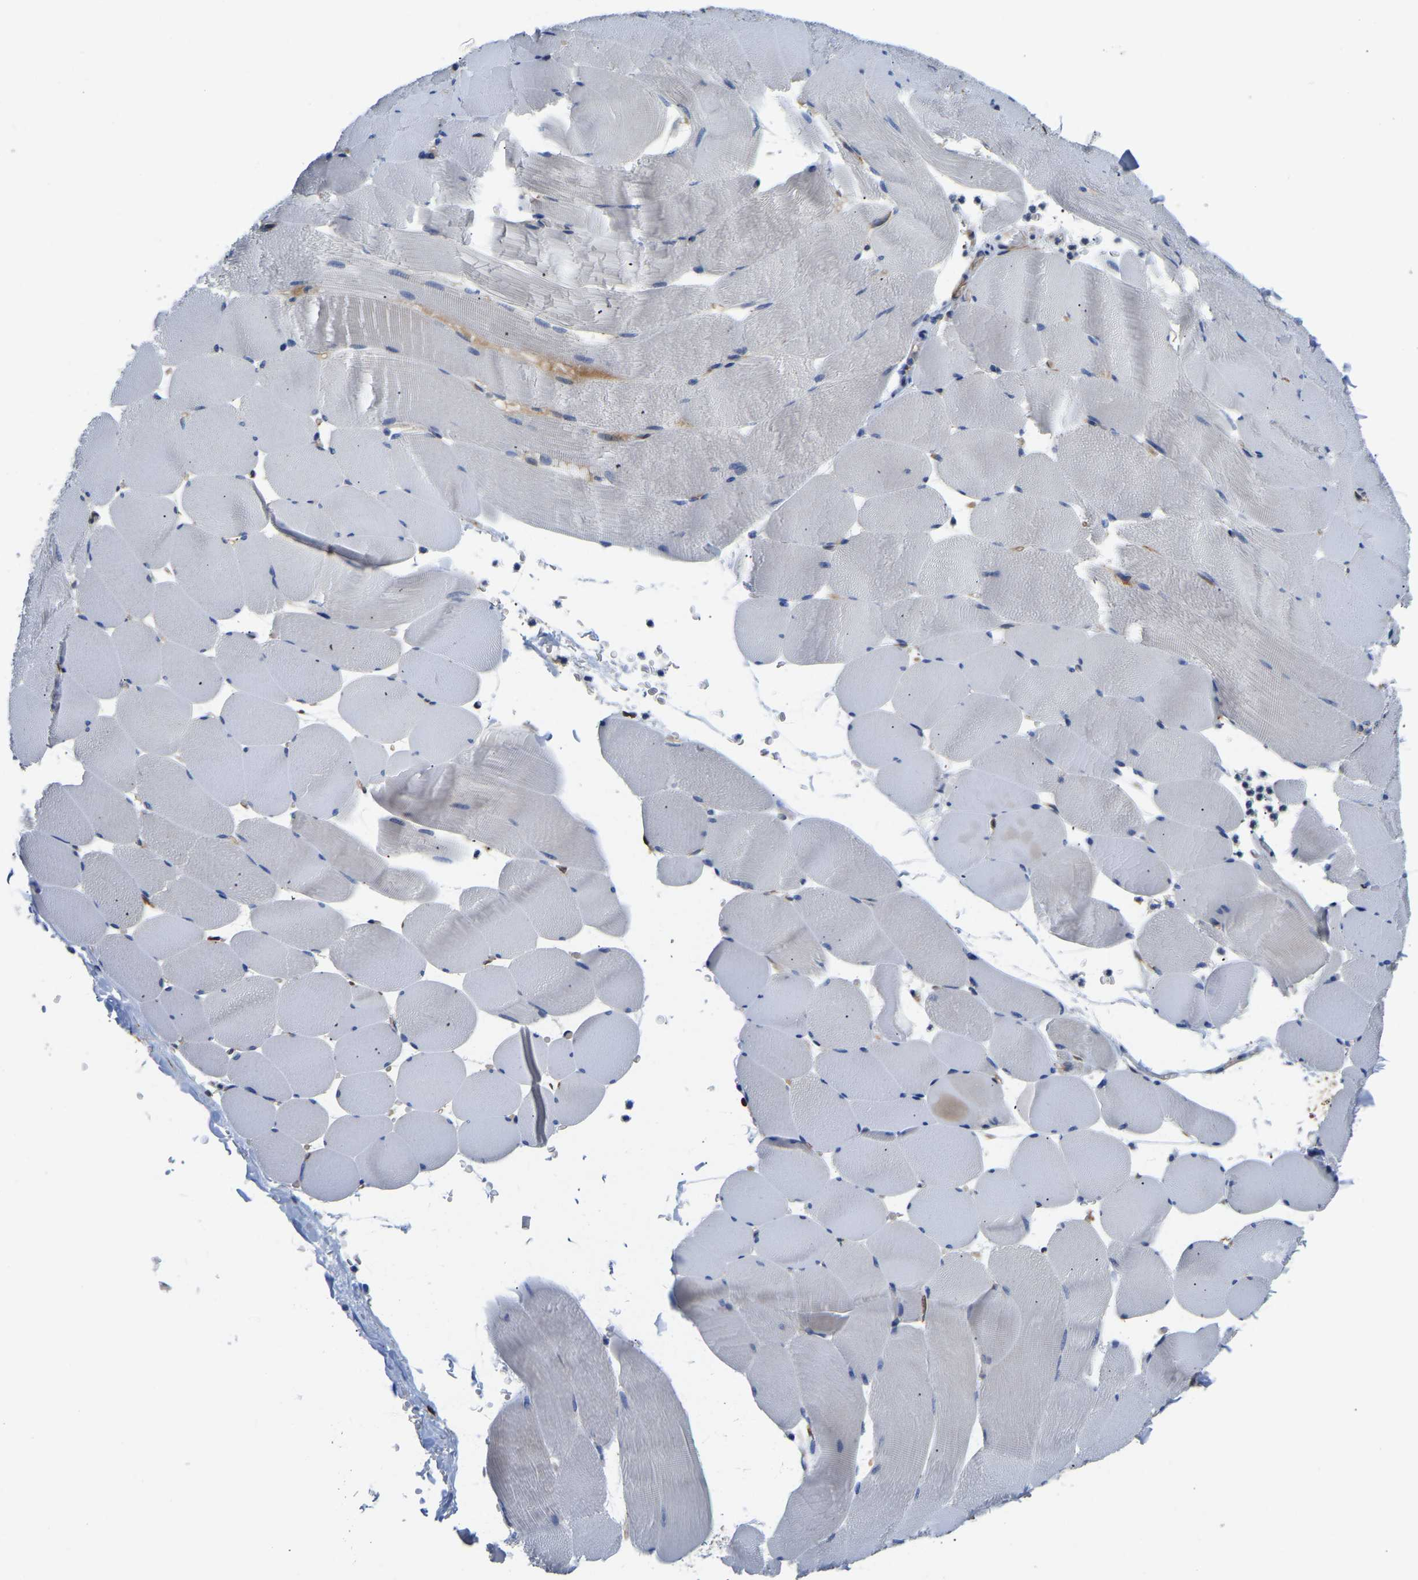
{"staining": {"intensity": "negative", "quantity": "none", "location": "none"}, "tissue": "skeletal muscle", "cell_type": "Myocytes", "image_type": "normal", "snomed": [{"axis": "morphology", "description": "Normal tissue, NOS"}, {"axis": "topography", "description": "Skeletal muscle"}], "caption": "An immunohistochemistry (IHC) histopathology image of benign skeletal muscle is shown. There is no staining in myocytes of skeletal muscle. The staining is performed using DAB (3,3'-diaminobenzidine) brown chromogen with nuclei counter-stained in using hematoxylin.", "gene": "ARL6IP5", "patient": {"sex": "male", "age": 62}}